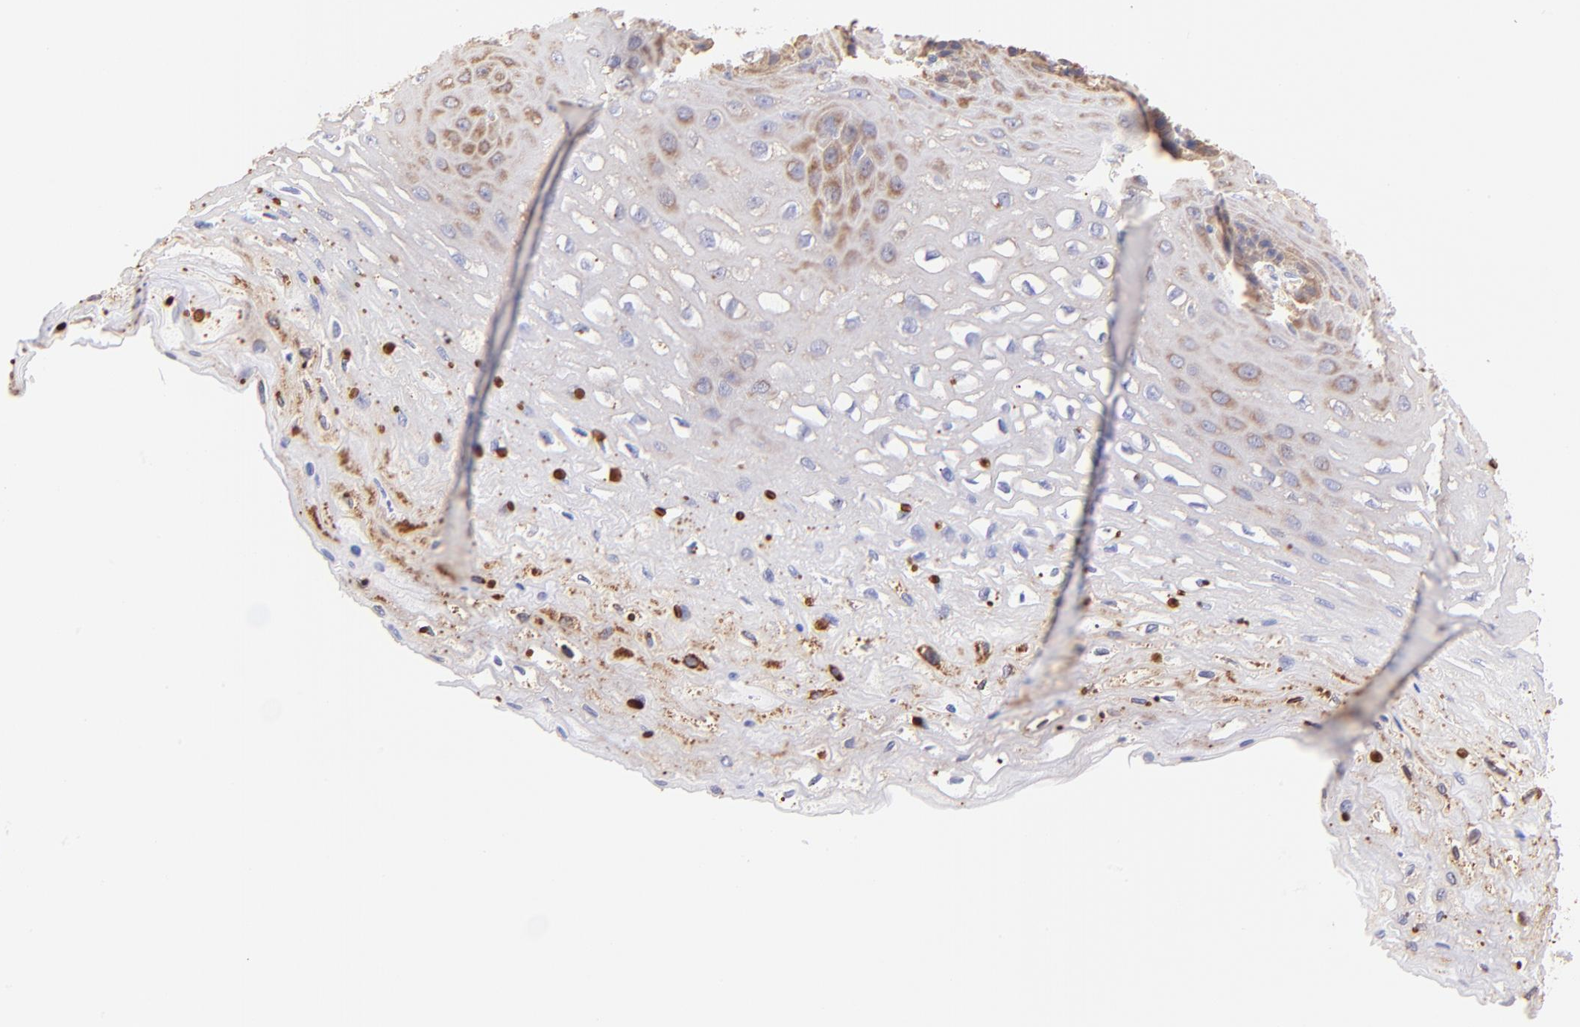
{"staining": {"intensity": "moderate", "quantity": "25%-75%", "location": "cytoplasmic/membranous"}, "tissue": "esophagus", "cell_type": "Squamous epithelial cells", "image_type": "normal", "snomed": [{"axis": "morphology", "description": "Normal tissue, NOS"}, {"axis": "topography", "description": "Esophagus"}], "caption": "High-power microscopy captured an immunohistochemistry (IHC) image of unremarkable esophagus, revealing moderate cytoplasmic/membranous positivity in about 25%-75% of squamous epithelial cells. (IHC, brightfield microscopy, high magnification).", "gene": "RPL30", "patient": {"sex": "female", "age": 72}}